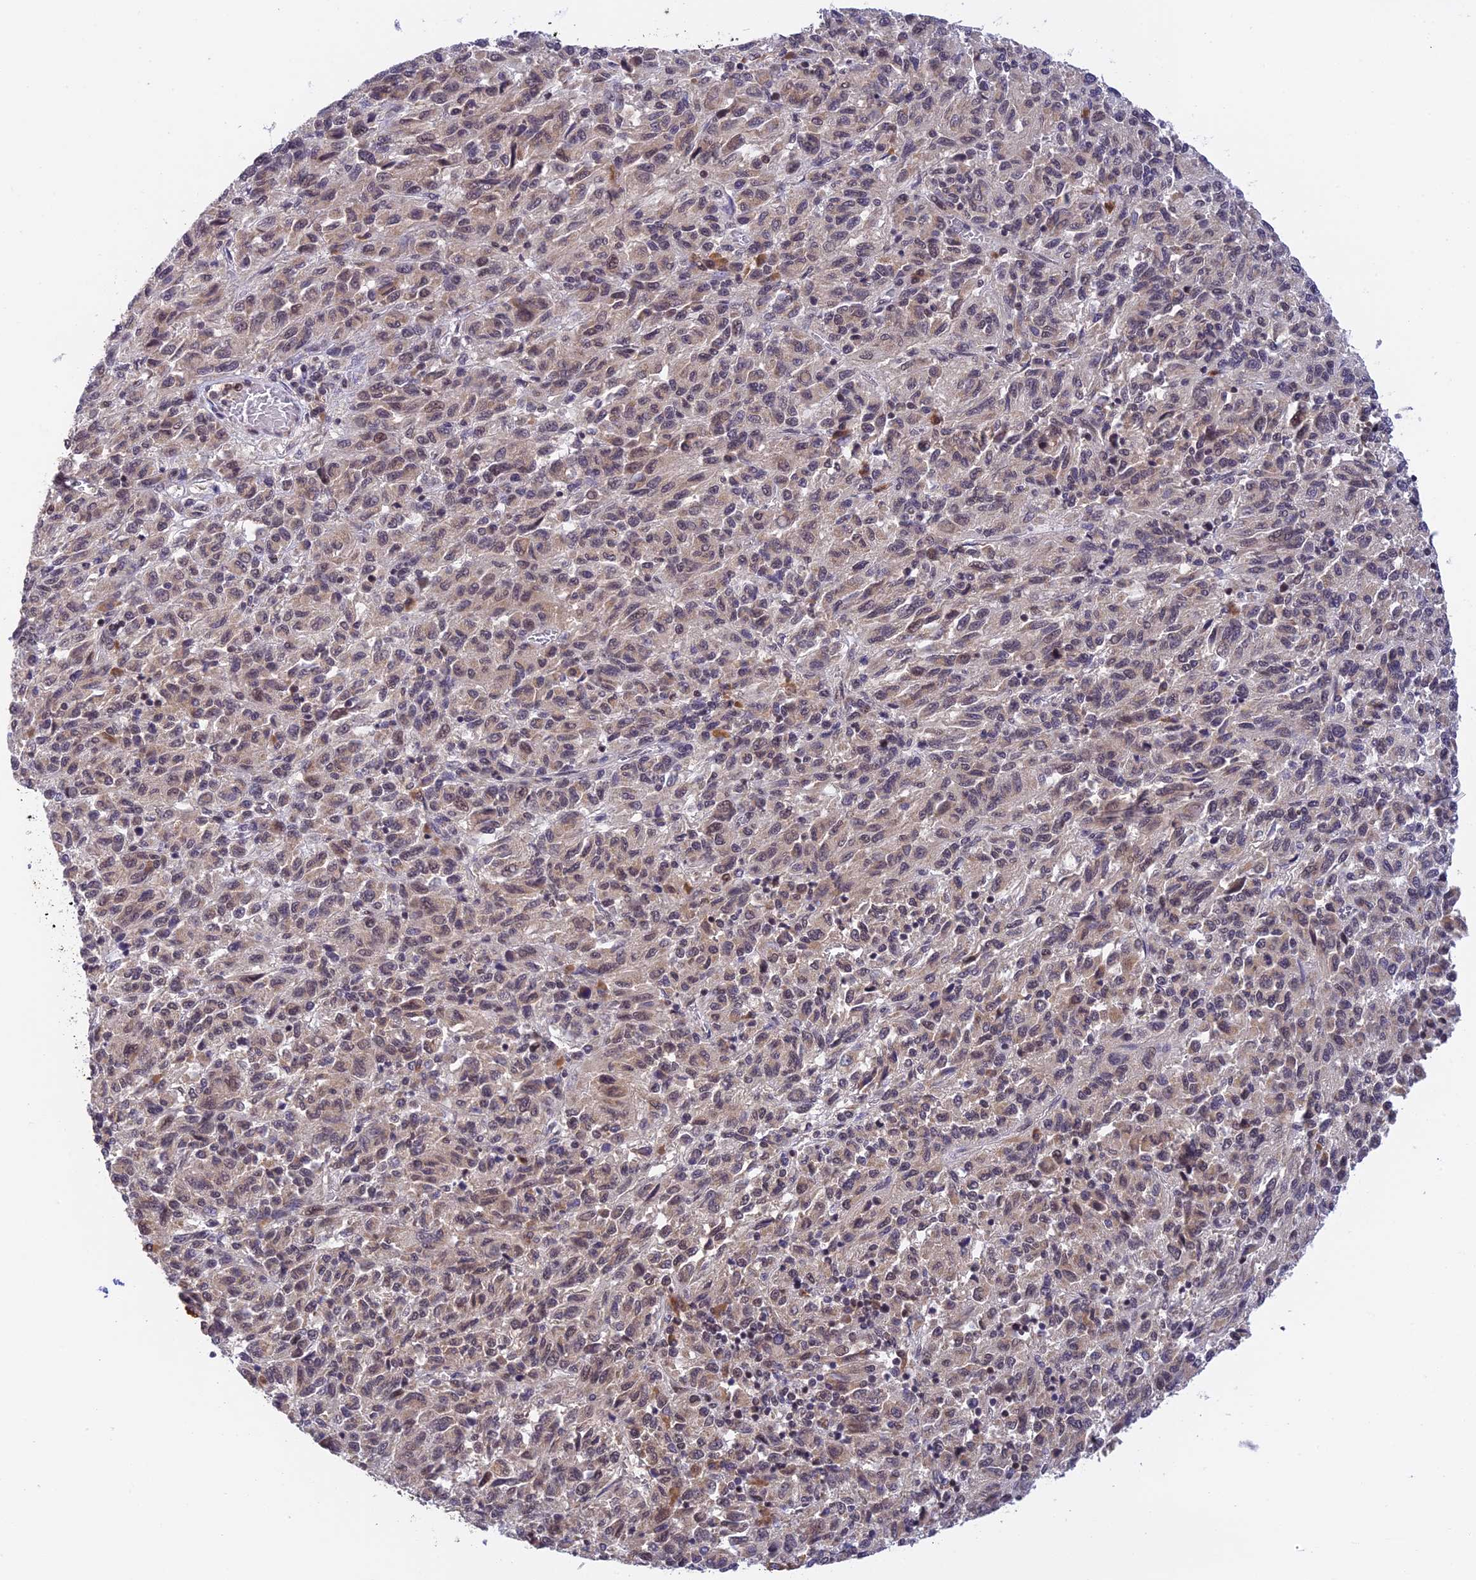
{"staining": {"intensity": "weak", "quantity": "25%-75%", "location": "nuclear"}, "tissue": "melanoma", "cell_type": "Tumor cells", "image_type": "cancer", "snomed": [{"axis": "morphology", "description": "Malignant melanoma, Metastatic site"}, {"axis": "topography", "description": "Lung"}], "caption": "Immunohistochemical staining of human malignant melanoma (metastatic site) exhibits weak nuclear protein expression in approximately 25%-75% of tumor cells.", "gene": "PEX16", "patient": {"sex": "male", "age": 64}}